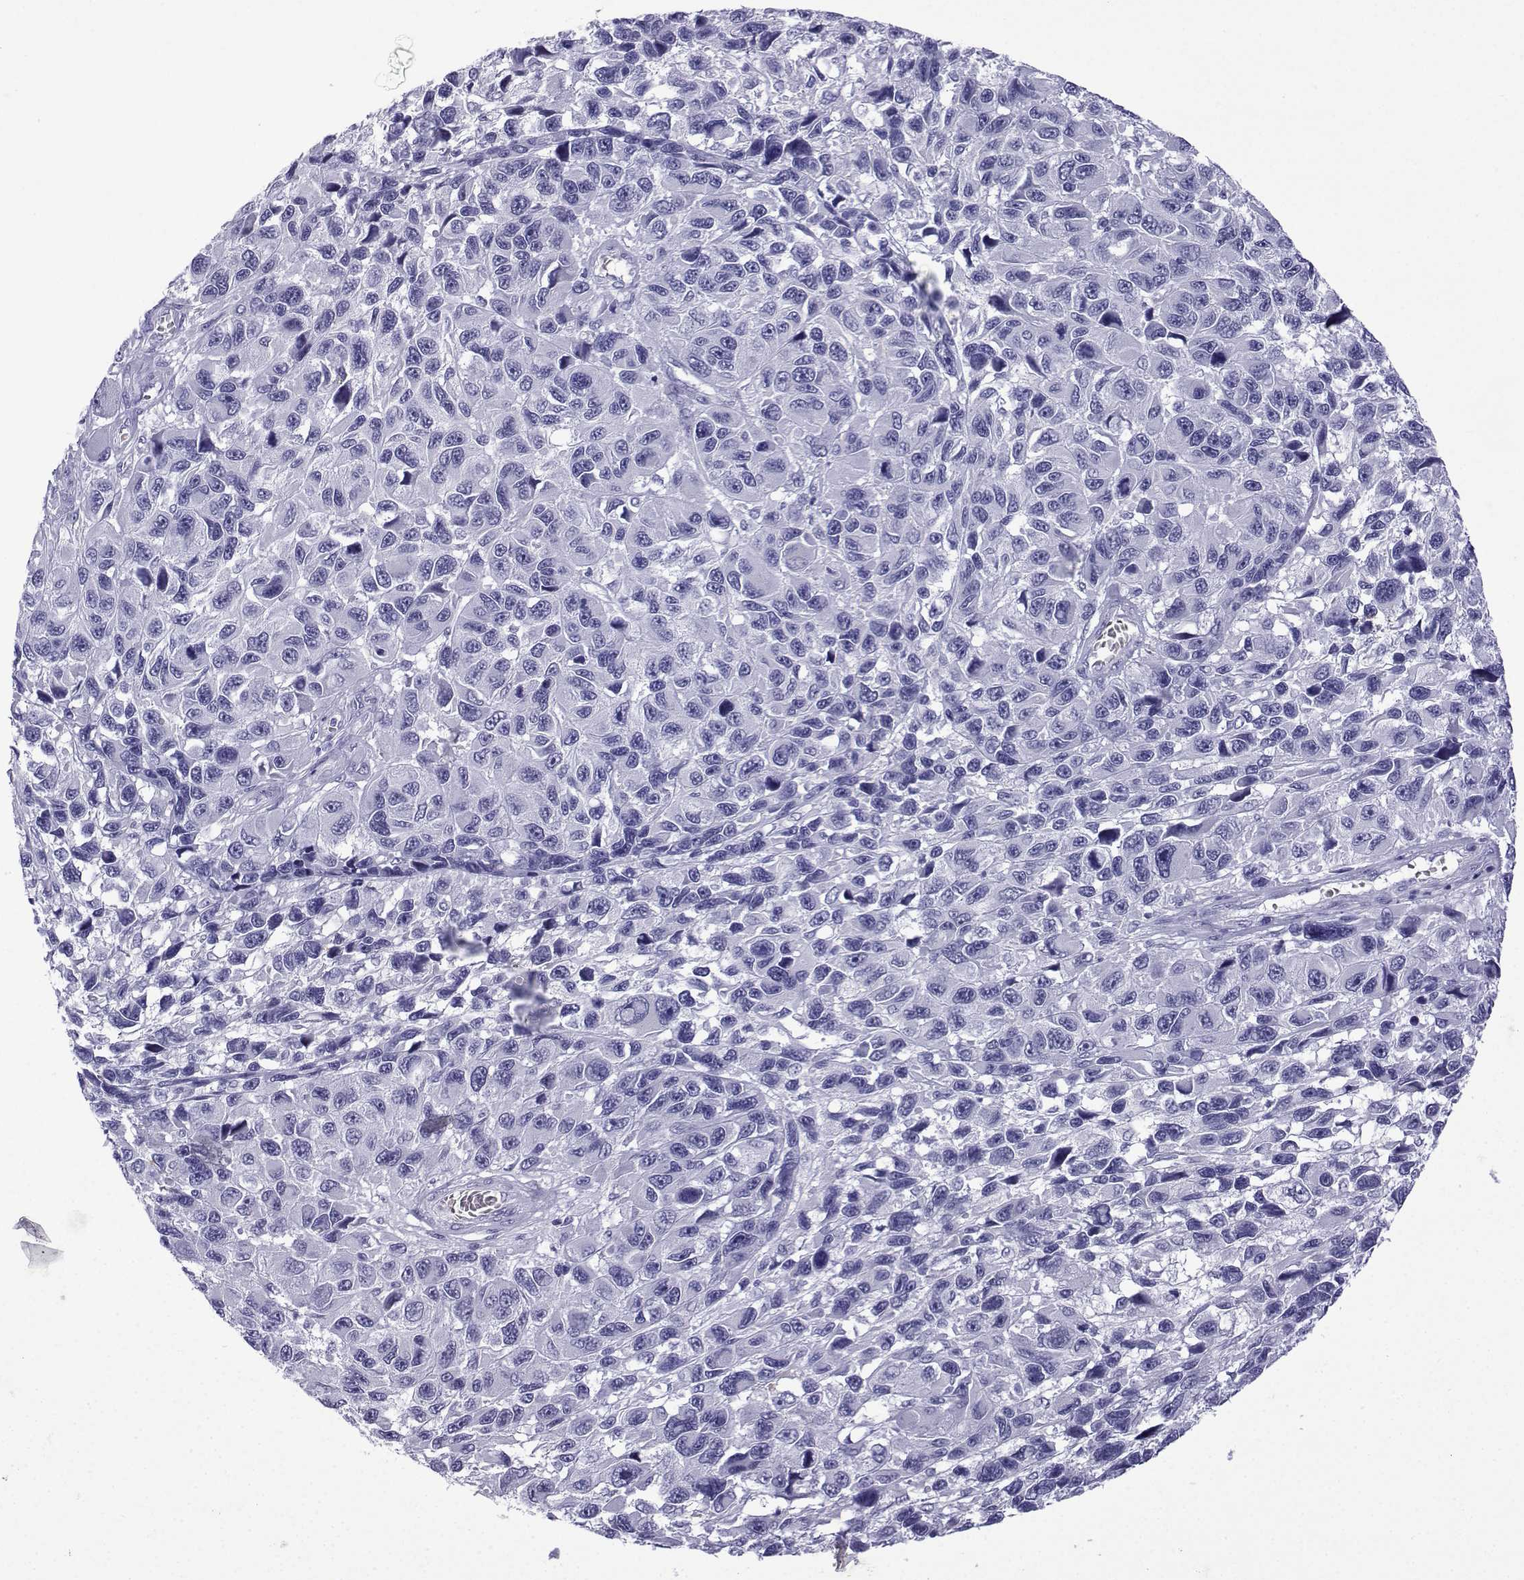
{"staining": {"intensity": "negative", "quantity": "none", "location": "none"}, "tissue": "melanoma", "cell_type": "Tumor cells", "image_type": "cancer", "snomed": [{"axis": "morphology", "description": "Malignant melanoma, NOS"}, {"axis": "topography", "description": "Skin"}], "caption": "This image is of melanoma stained with immunohistochemistry to label a protein in brown with the nuclei are counter-stained blue. There is no staining in tumor cells. Nuclei are stained in blue.", "gene": "TRIM46", "patient": {"sex": "male", "age": 53}}